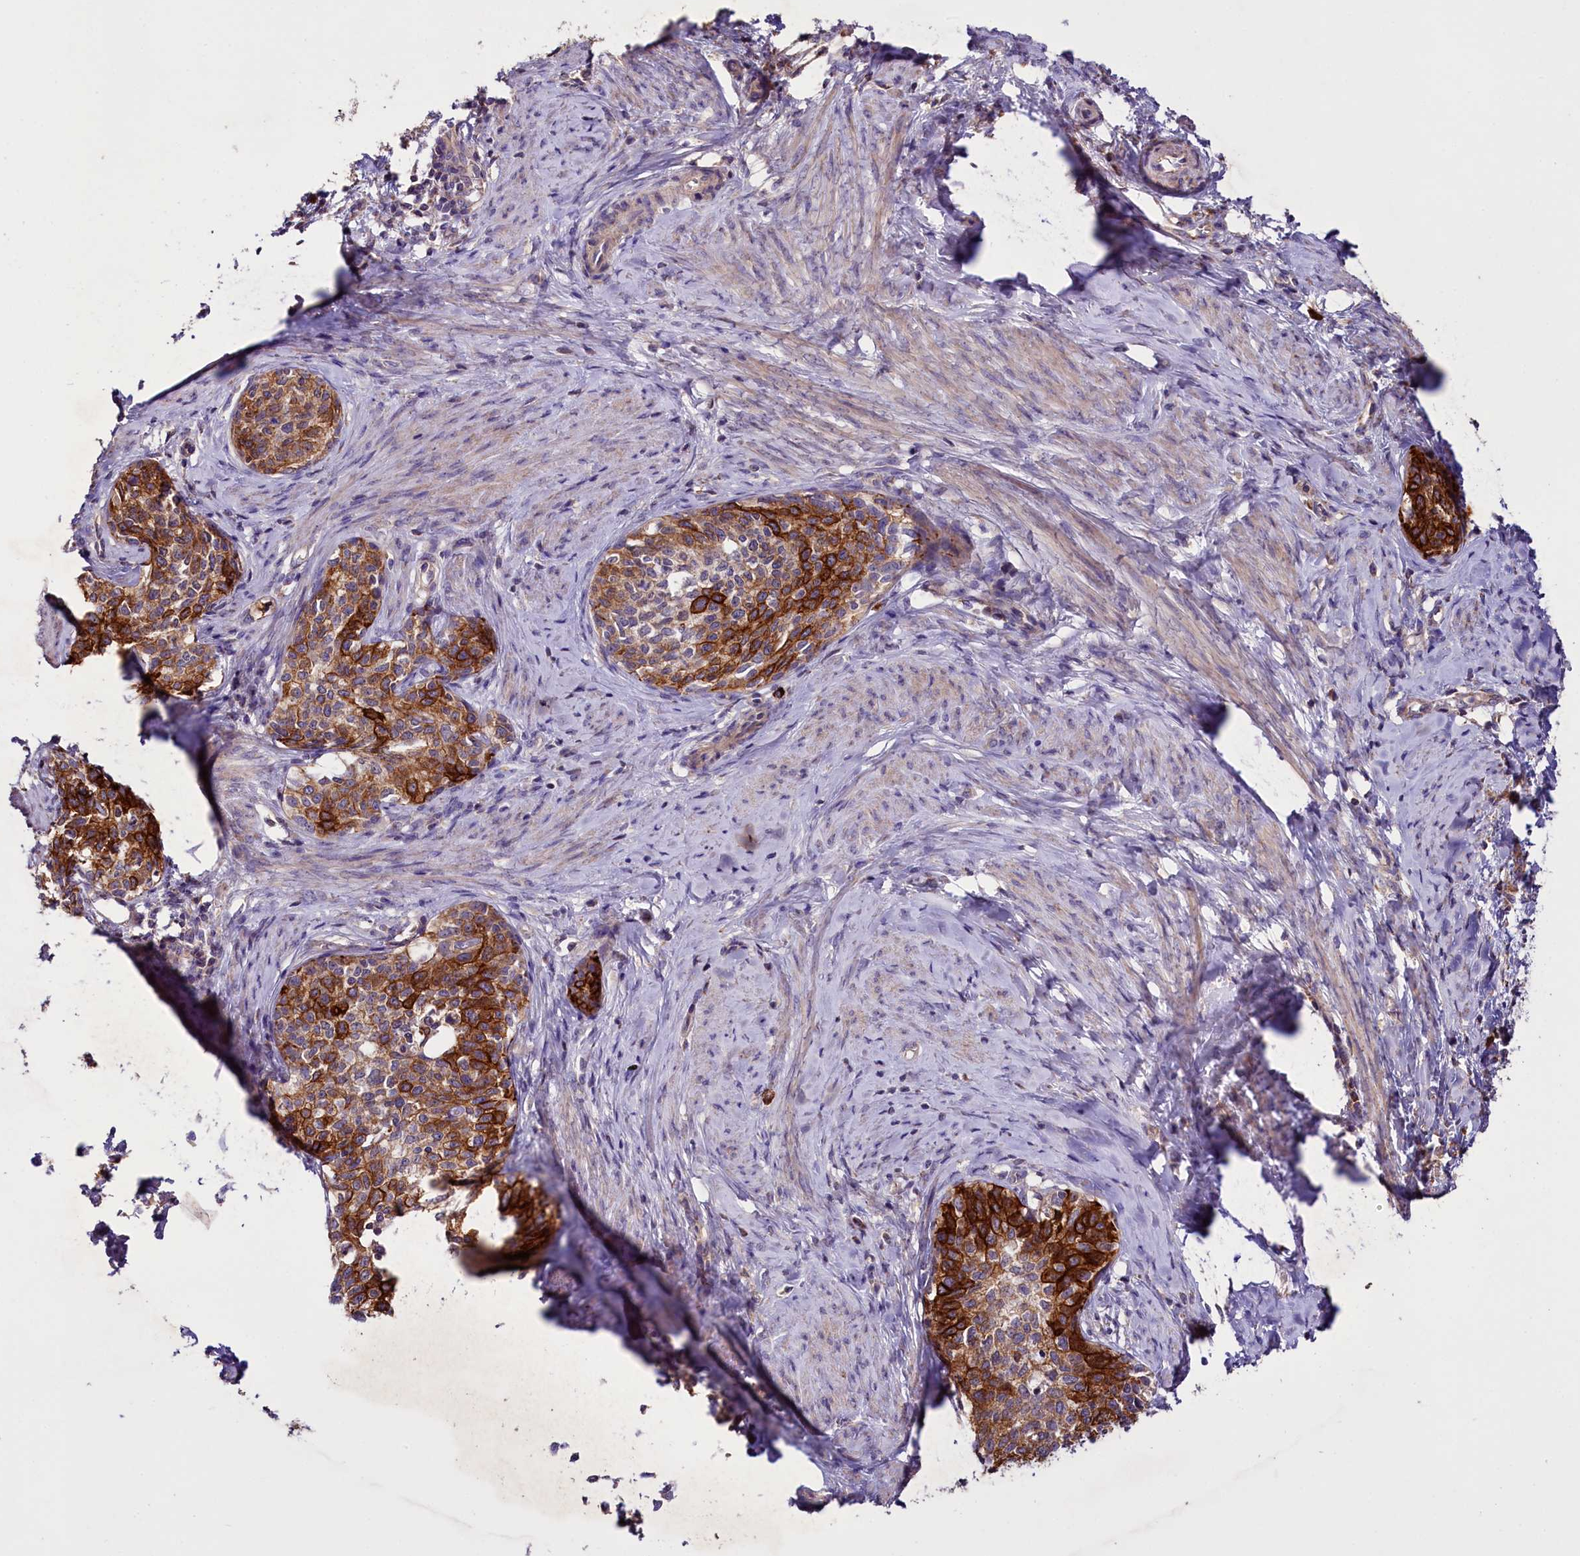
{"staining": {"intensity": "strong", "quantity": ">75%", "location": "cytoplasmic/membranous"}, "tissue": "cervical cancer", "cell_type": "Tumor cells", "image_type": "cancer", "snomed": [{"axis": "morphology", "description": "Squamous cell carcinoma, NOS"}, {"axis": "morphology", "description": "Adenocarcinoma, NOS"}, {"axis": "topography", "description": "Cervix"}], "caption": "Adenocarcinoma (cervical) stained for a protein (brown) shows strong cytoplasmic/membranous positive staining in approximately >75% of tumor cells.", "gene": "ZNF45", "patient": {"sex": "female", "age": 52}}